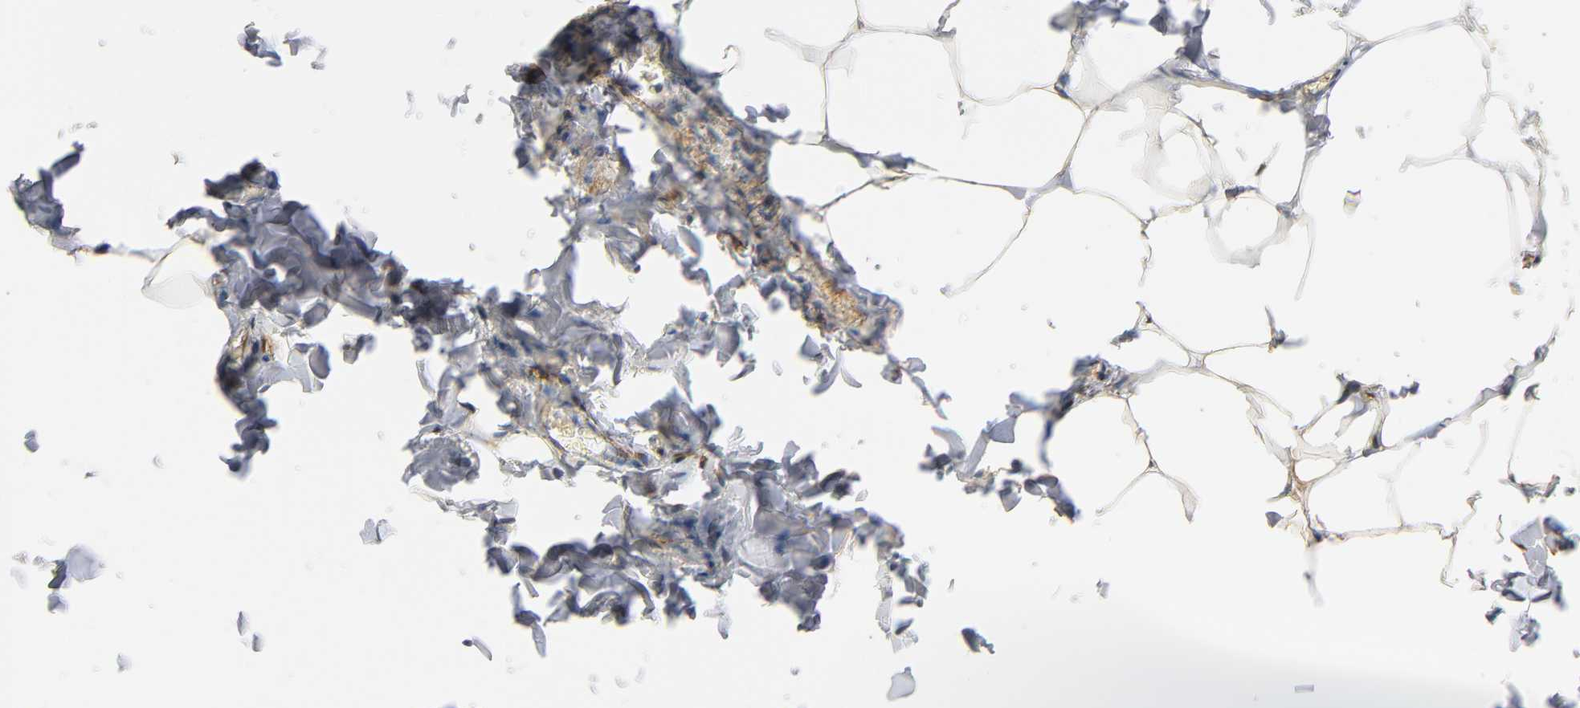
{"staining": {"intensity": "strong", "quantity": ">75%", "location": "cytoplasmic/membranous,nuclear"}, "tissue": "adipose tissue", "cell_type": "Adipocytes", "image_type": "normal", "snomed": [{"axis": "morphology", "description": "Normal tissue, NOS"}, {"axis": "topography", "description": "Vascular tissue"}], "caption": "Adipose tissue was stained to show a protein in brown. There is high levels of strong cytoplasmic/membranous,nuclear positivity in about >75% of adipocytes. (DAB IHC, brown staining for protein, blue staining for nuclei).", "gene": "ANXA11", "patient": {"sex": "male", "age": 41}}